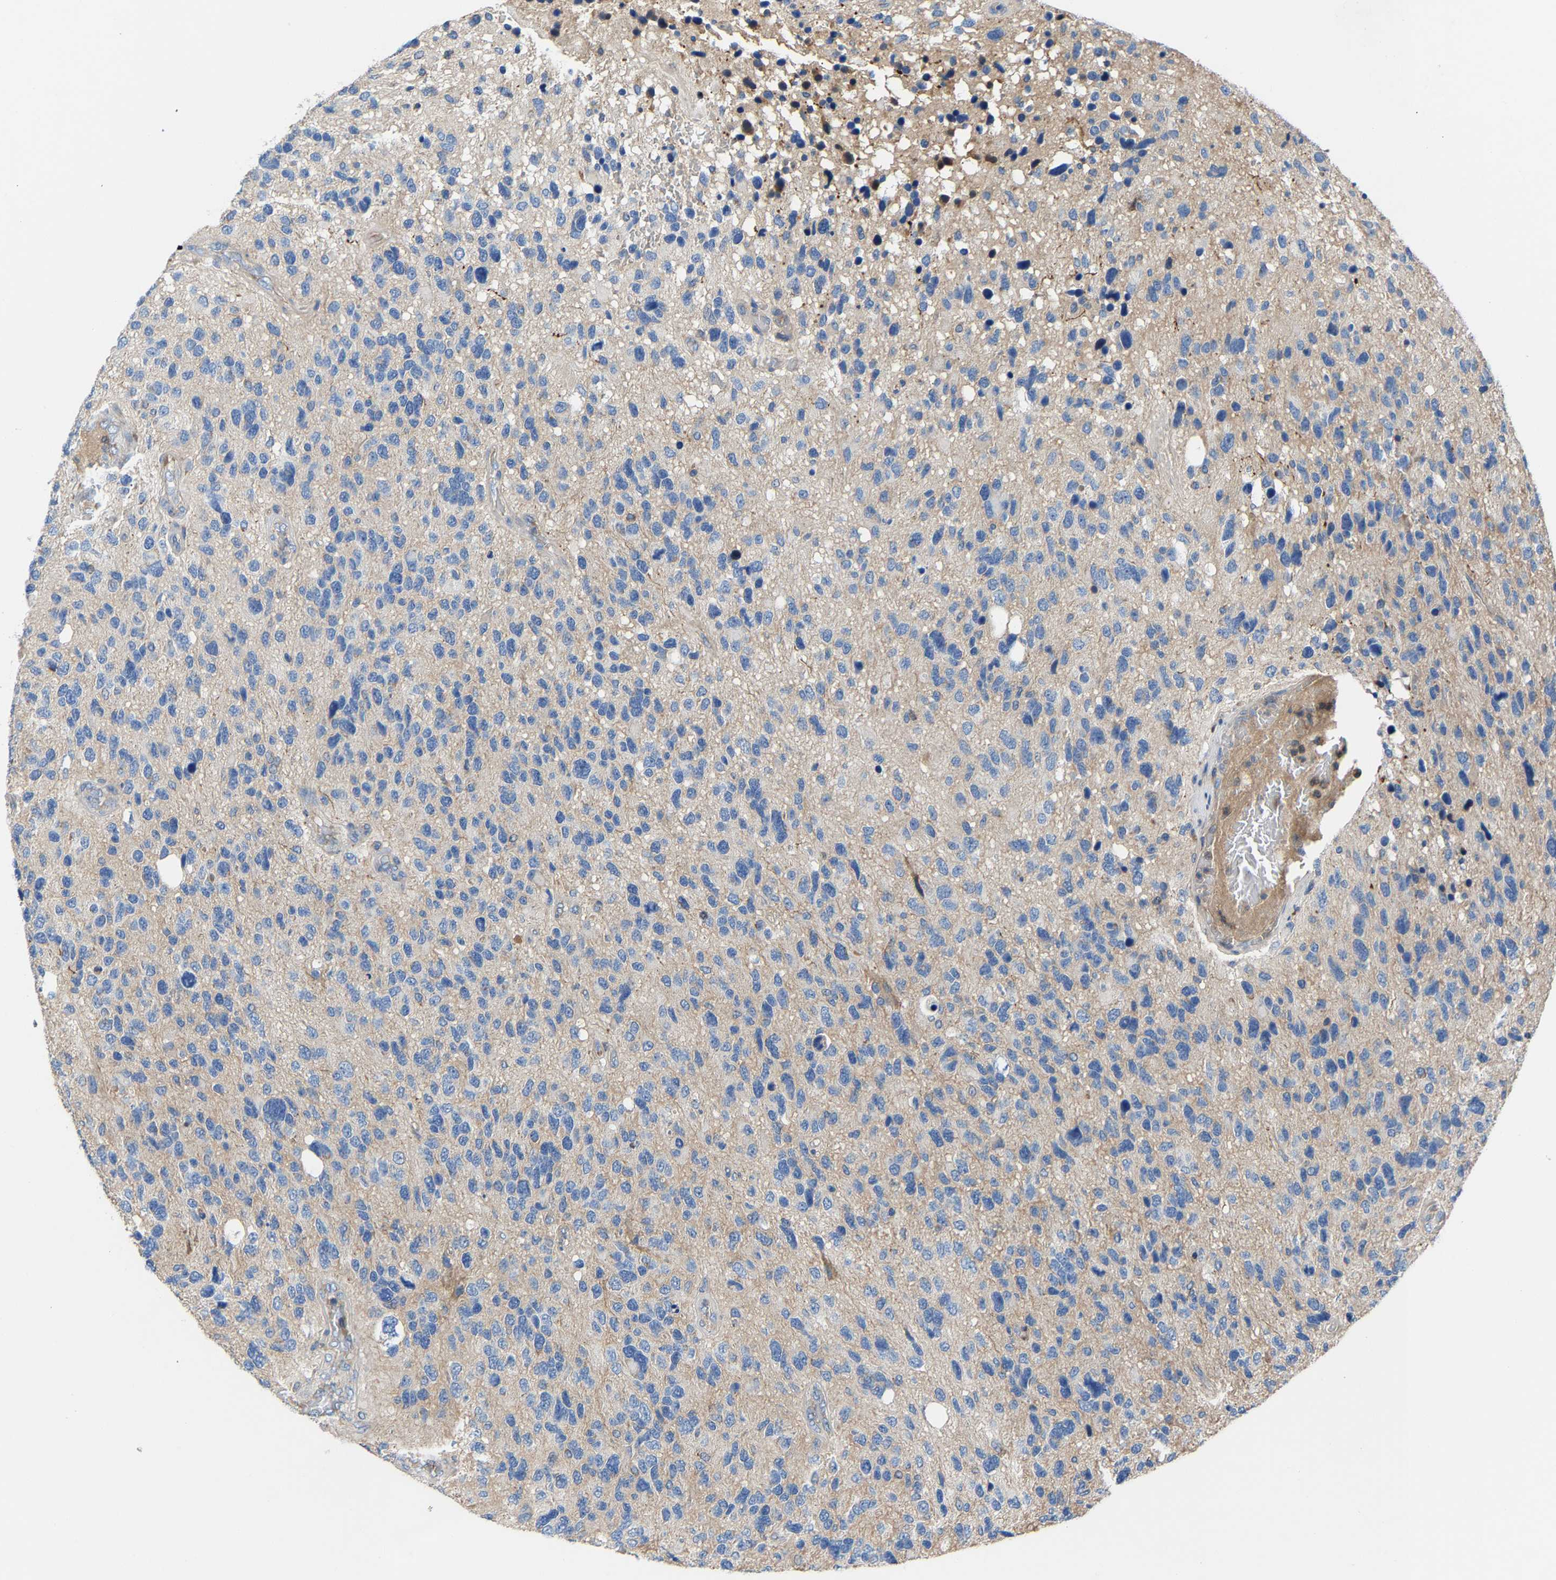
{"staining": {"intensity": "negative", "quantity": "none", "location": "none"}, "tissue": "glioma", "cell_type": "Tumor cells", "image_type": "cancer", "snomed": [{"axis": "morphology", "description": "Glioma, malignant, High grade"}, {"axis": "topography", "description": "Brain"}], "caption": "Glioma was stained to show a protein in brown. There is no significant expression in tumor cells.", "gene": "CCDC171", "patient": {"sex": "female", "age": 58}}